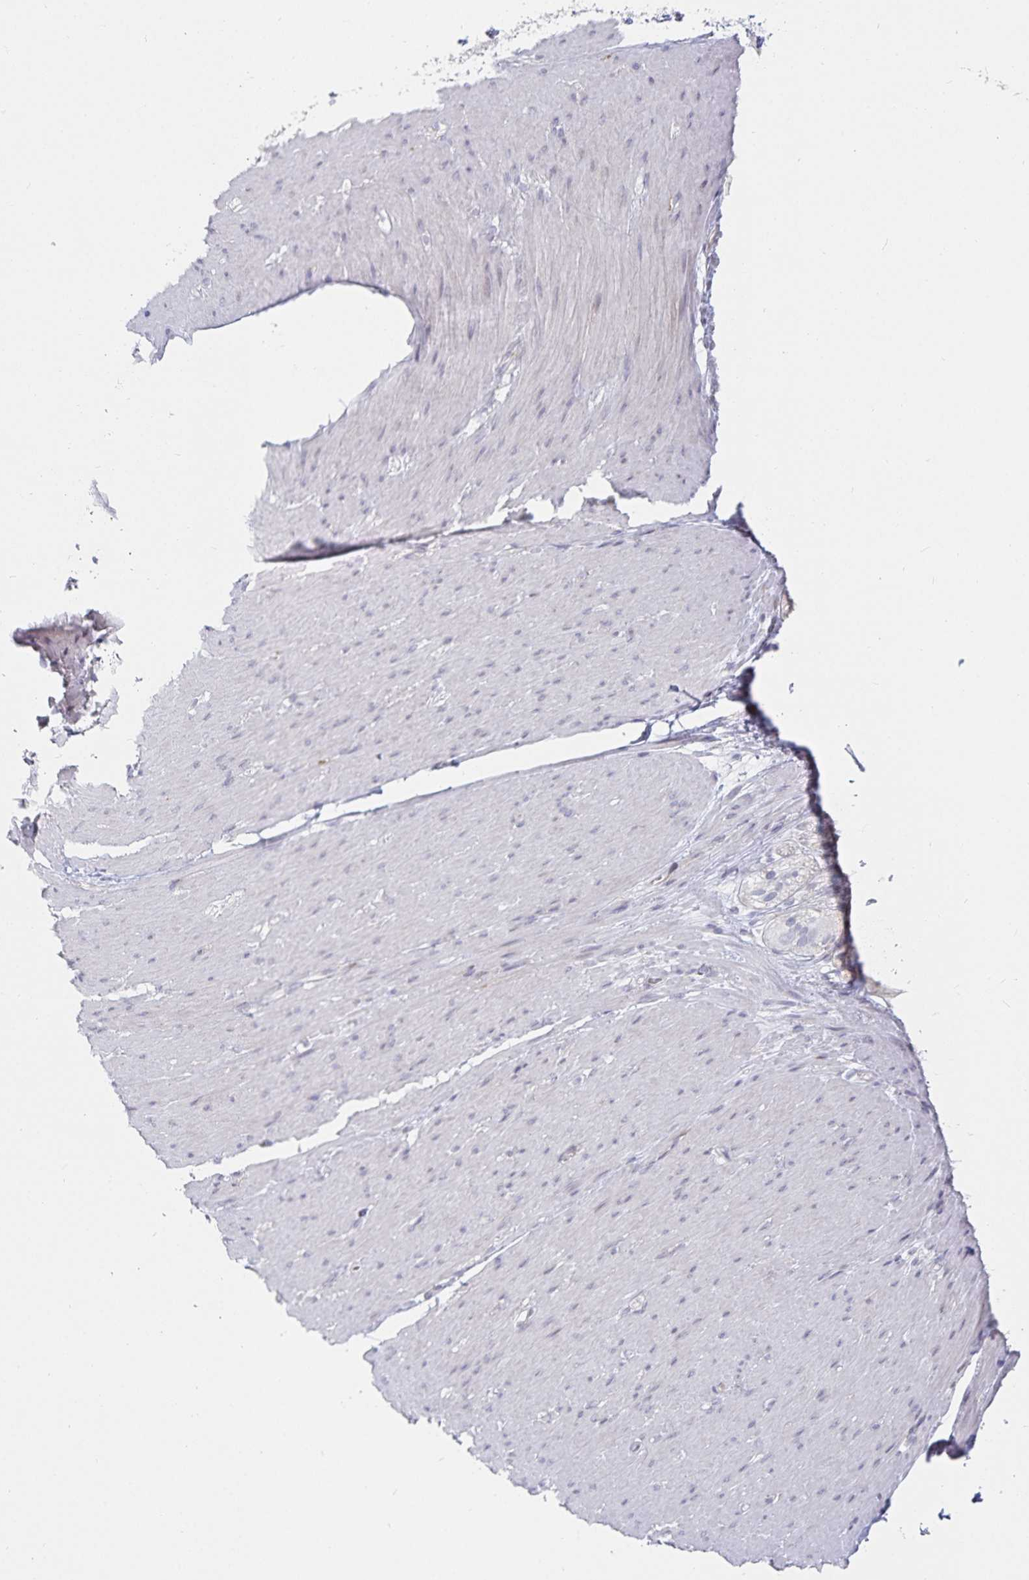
{"staining": {"intensity": "negative", "quantity": "none", "location": "none"}, "tissue": "smooth muscle", "cell_type": "Smooth muscle cells", "image_type": "normal", "snomed": [{"axis": "morphology", "description": "Normal tissue, NOS"}, {"axis": "topography", "description": "Smooth muscle"}, {"axis": "topography", "description": "Rectum"}], "caption": "Smooth muscle cells are negative for brown protein staining in normal smooth muscle. (DAB (3,3'-diaminobenzidine) IHC, high magnification).", "gene": "S100G", "patient": {"sex": "male", "age": 53}}